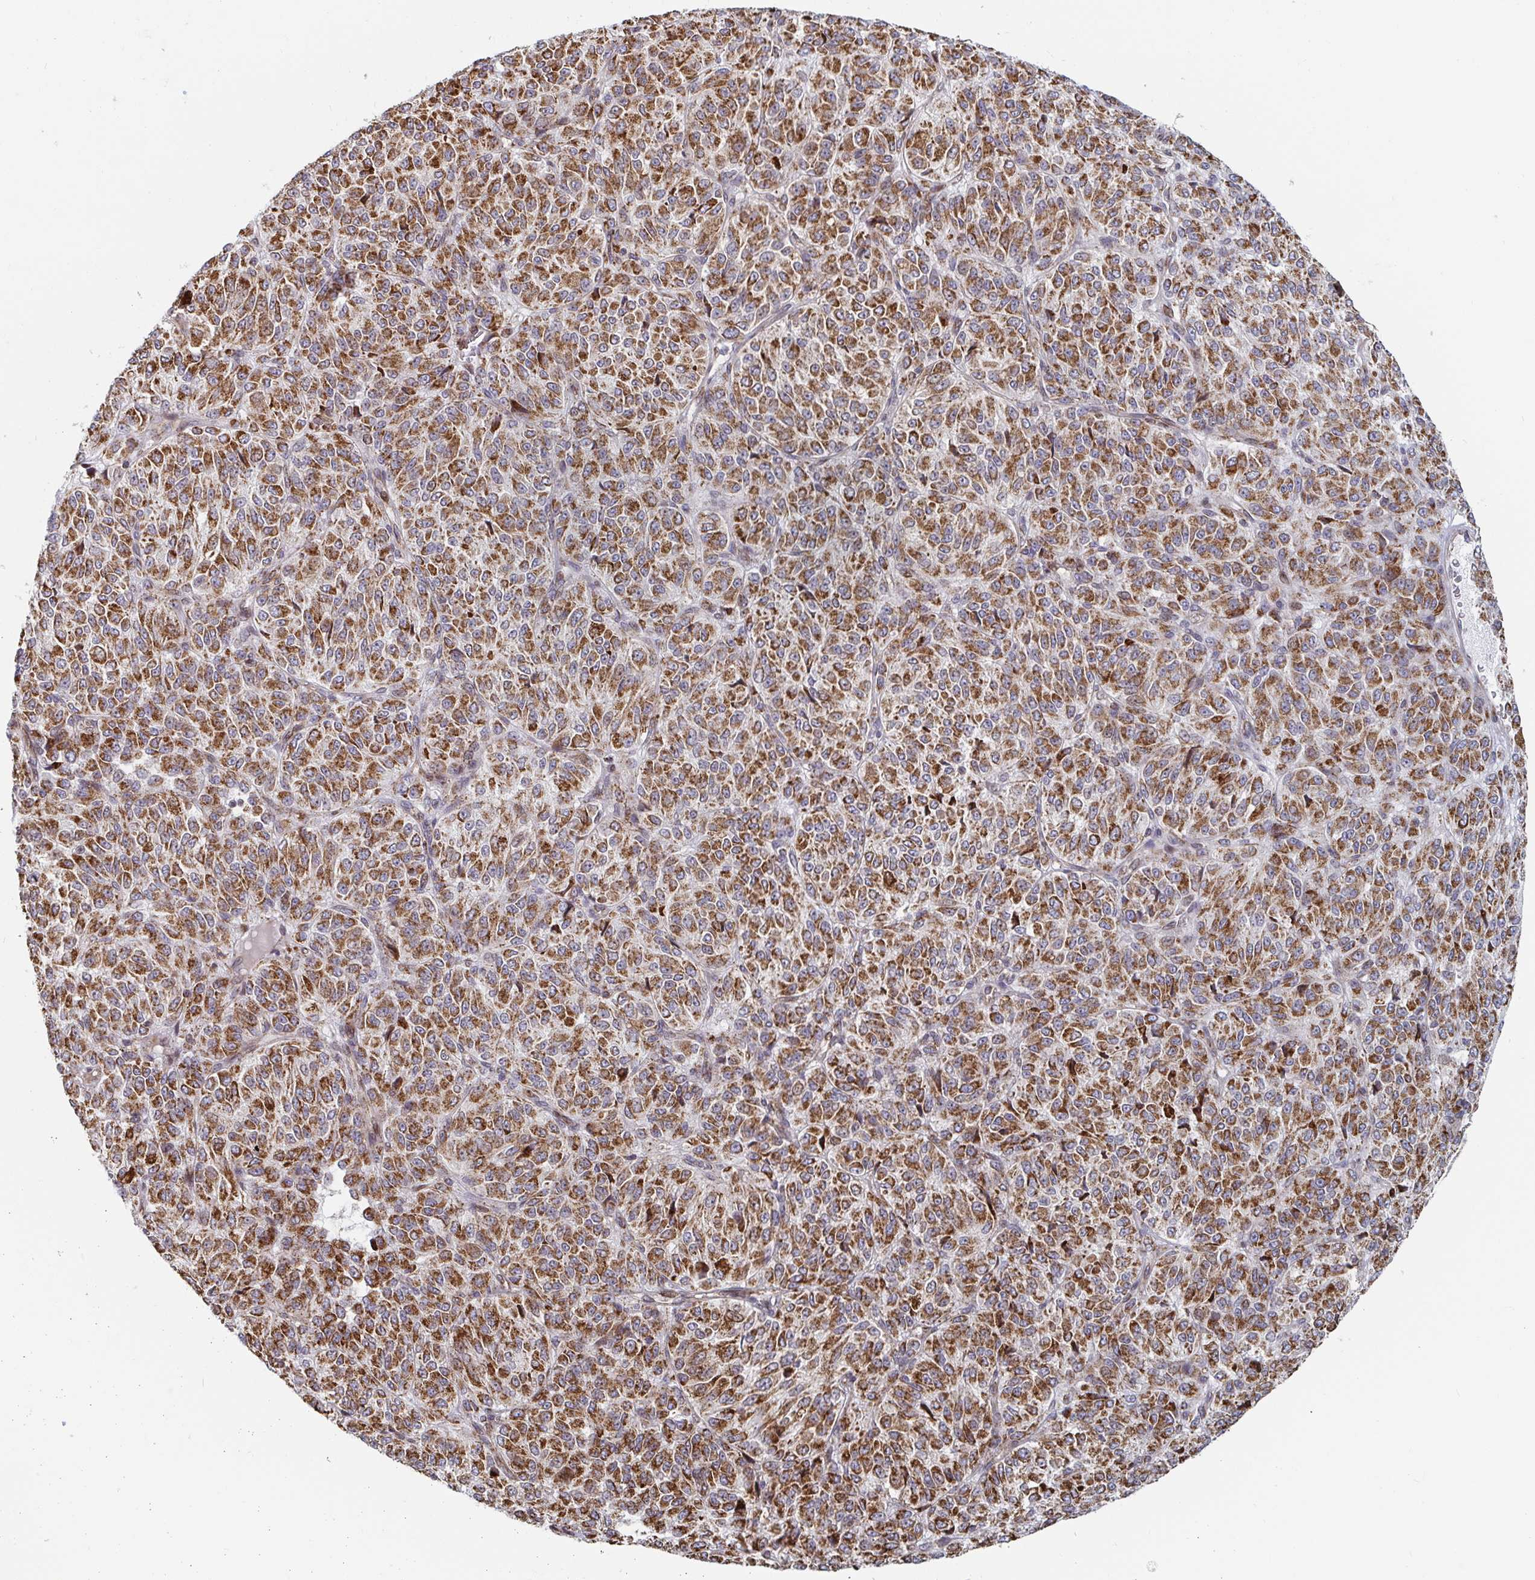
{"staining": {"intensity": "moderate", "quantity": ">75%", "location": "cytoplasmic/membranous"}, "tissue": "melanoma", "cell_type": "Tumor cells", "image_type": "cancer", "snomed": [{"axis": "morphology", "description": "Malignant melanoma, Metastatic site"}, {"axis": "topography", "description": "Brain"}], "caption": "Moderate cytoplasmic/membranous staining for a protein is present in about >75% of tumor cells of melanoma using immunohistochemistry (IHC).", "gene": "STARD8", "patient": {"sex": "female", "age": 56}}